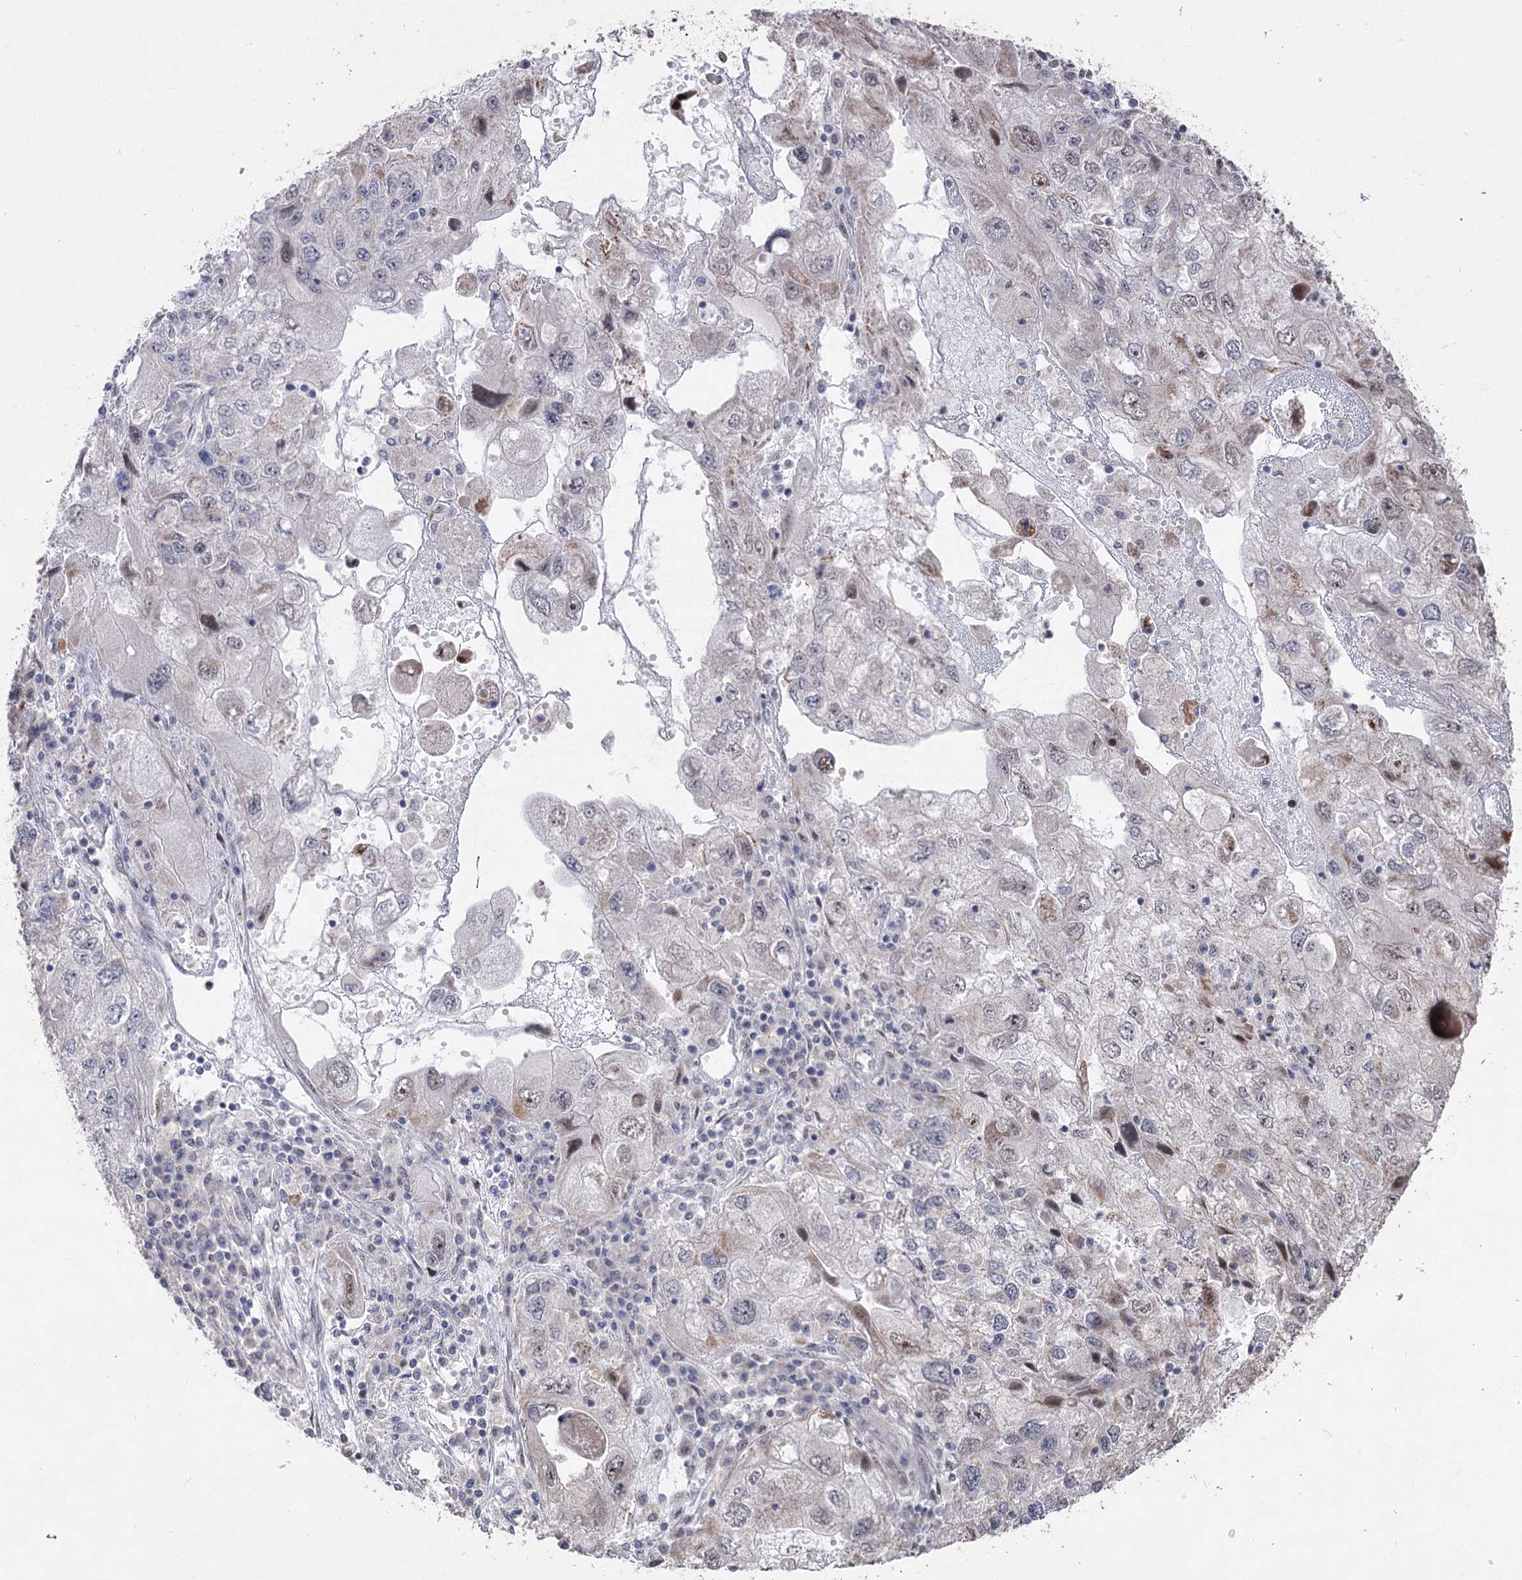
{"staining": {"intensity": "weak", "quantity": "<25%", "location": "cytoplasmic/membranous,nuclear"}, "tissue": "endometrial cancer", "cell_type": "Tumor cells", "image_type": "cancer", "snomed": [{"axis": "morphology", "description": "Adenocarcinoma, NOS"}, {"axis": "topography", "description": "Endometrium"}], "caption": "IHC of adenocarcinoma (endometrial) shows no positivity in tumor cells.", "gene": "RUFY4", "patient": {"sex": "female", "age": 49}}